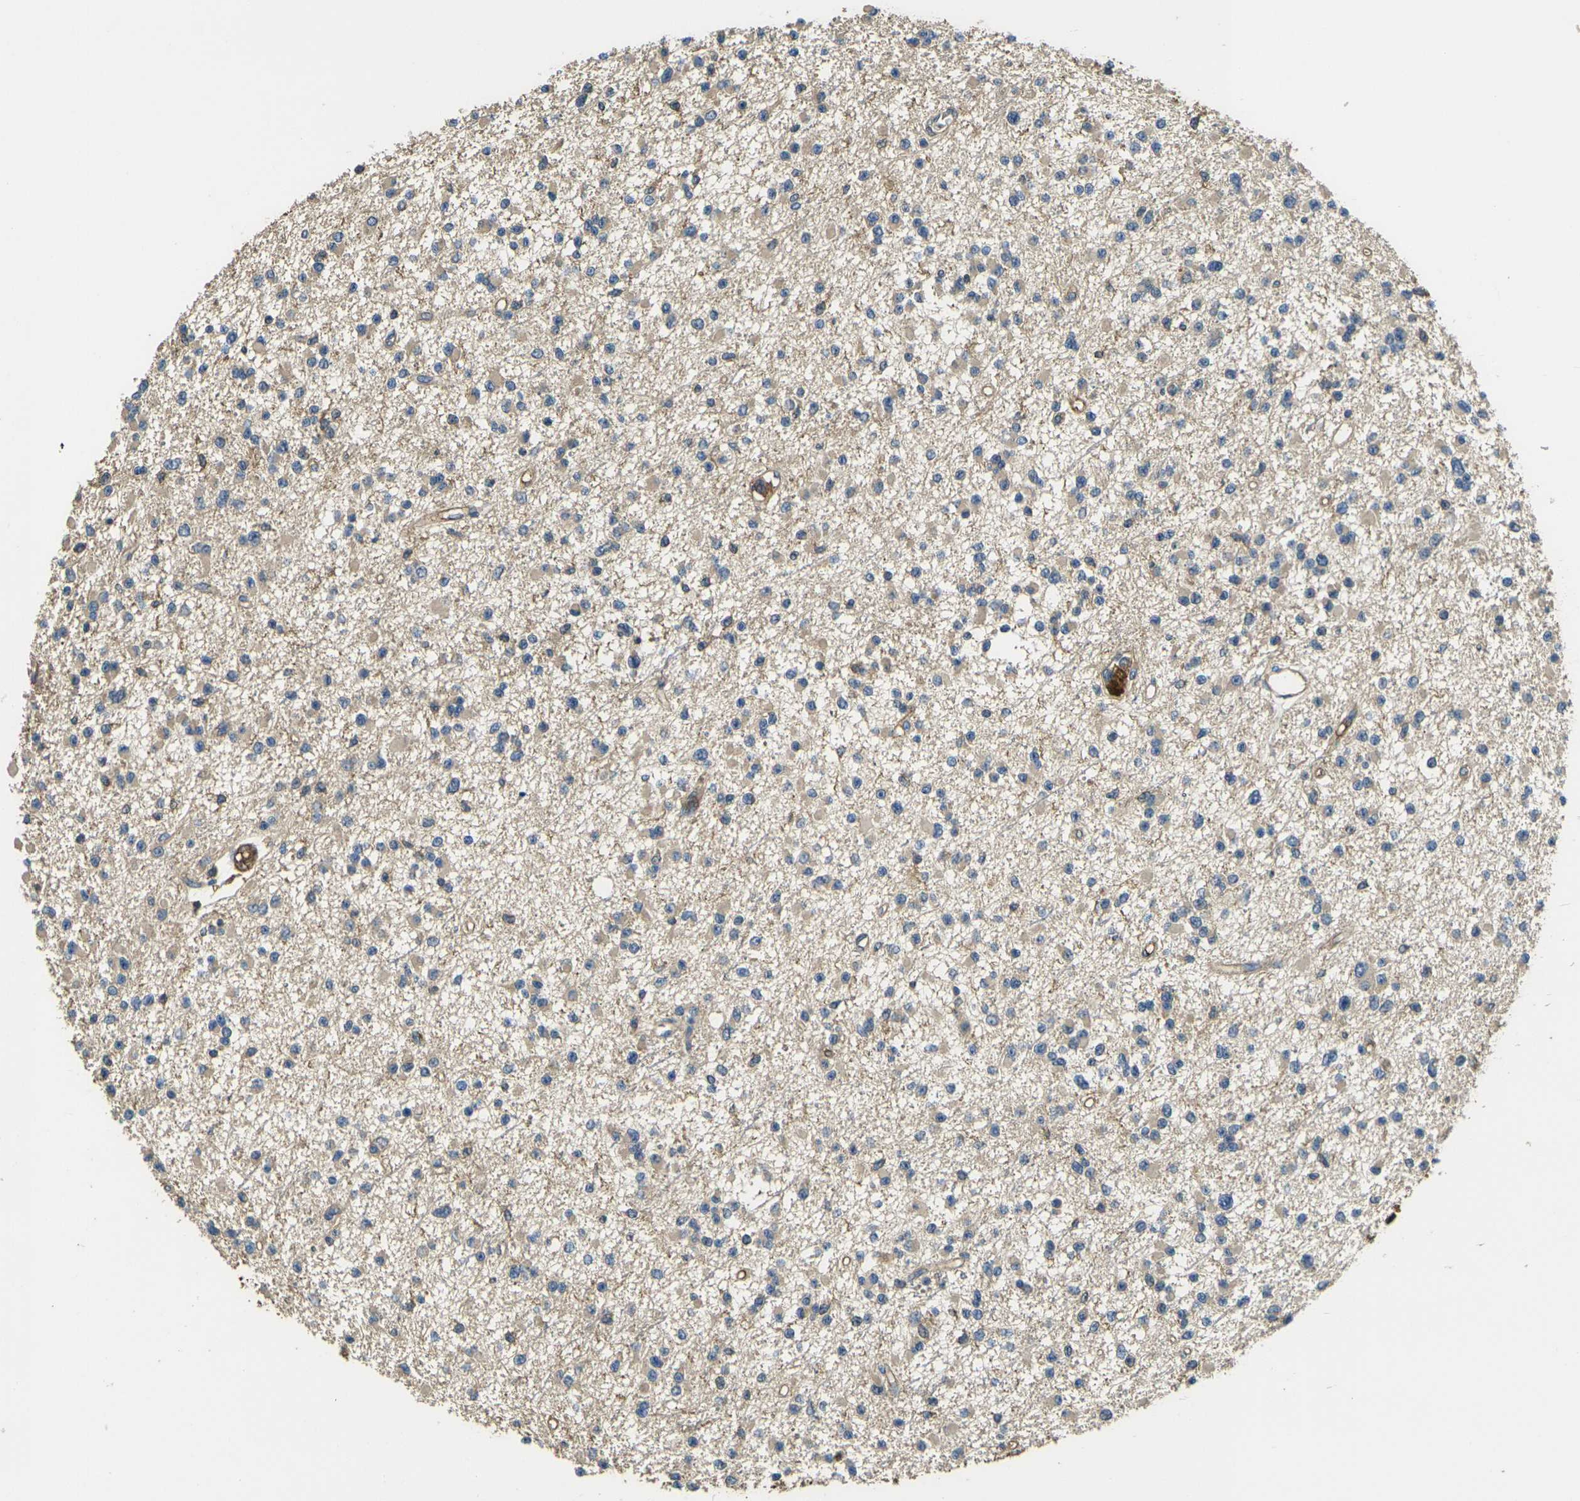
{"staining": {"intensity": "weak", "quantity": ">75%", "location": "cytoplasmic/membranous"}, "tissue": "glioma", "cell_type": "Tumor cells", "image_type": "cancer", "snomed": [{"axis": "morphology", "description": "Glioma, malignant, Low grade"}, {"axis": "topography", "description": "Brain"}], "caption": "High-magnification brightfield microscopy of glioma stained with DAB (3,3'-diaminobenzidine) (brown) and counterstained with hematoxylin (blue). tumor cells exhibit weak cytoplasmic/membranous staining is identified in about>75% of cells.", "gene": "HSPG2", "patient": {"sex": "female", "age": 22}}